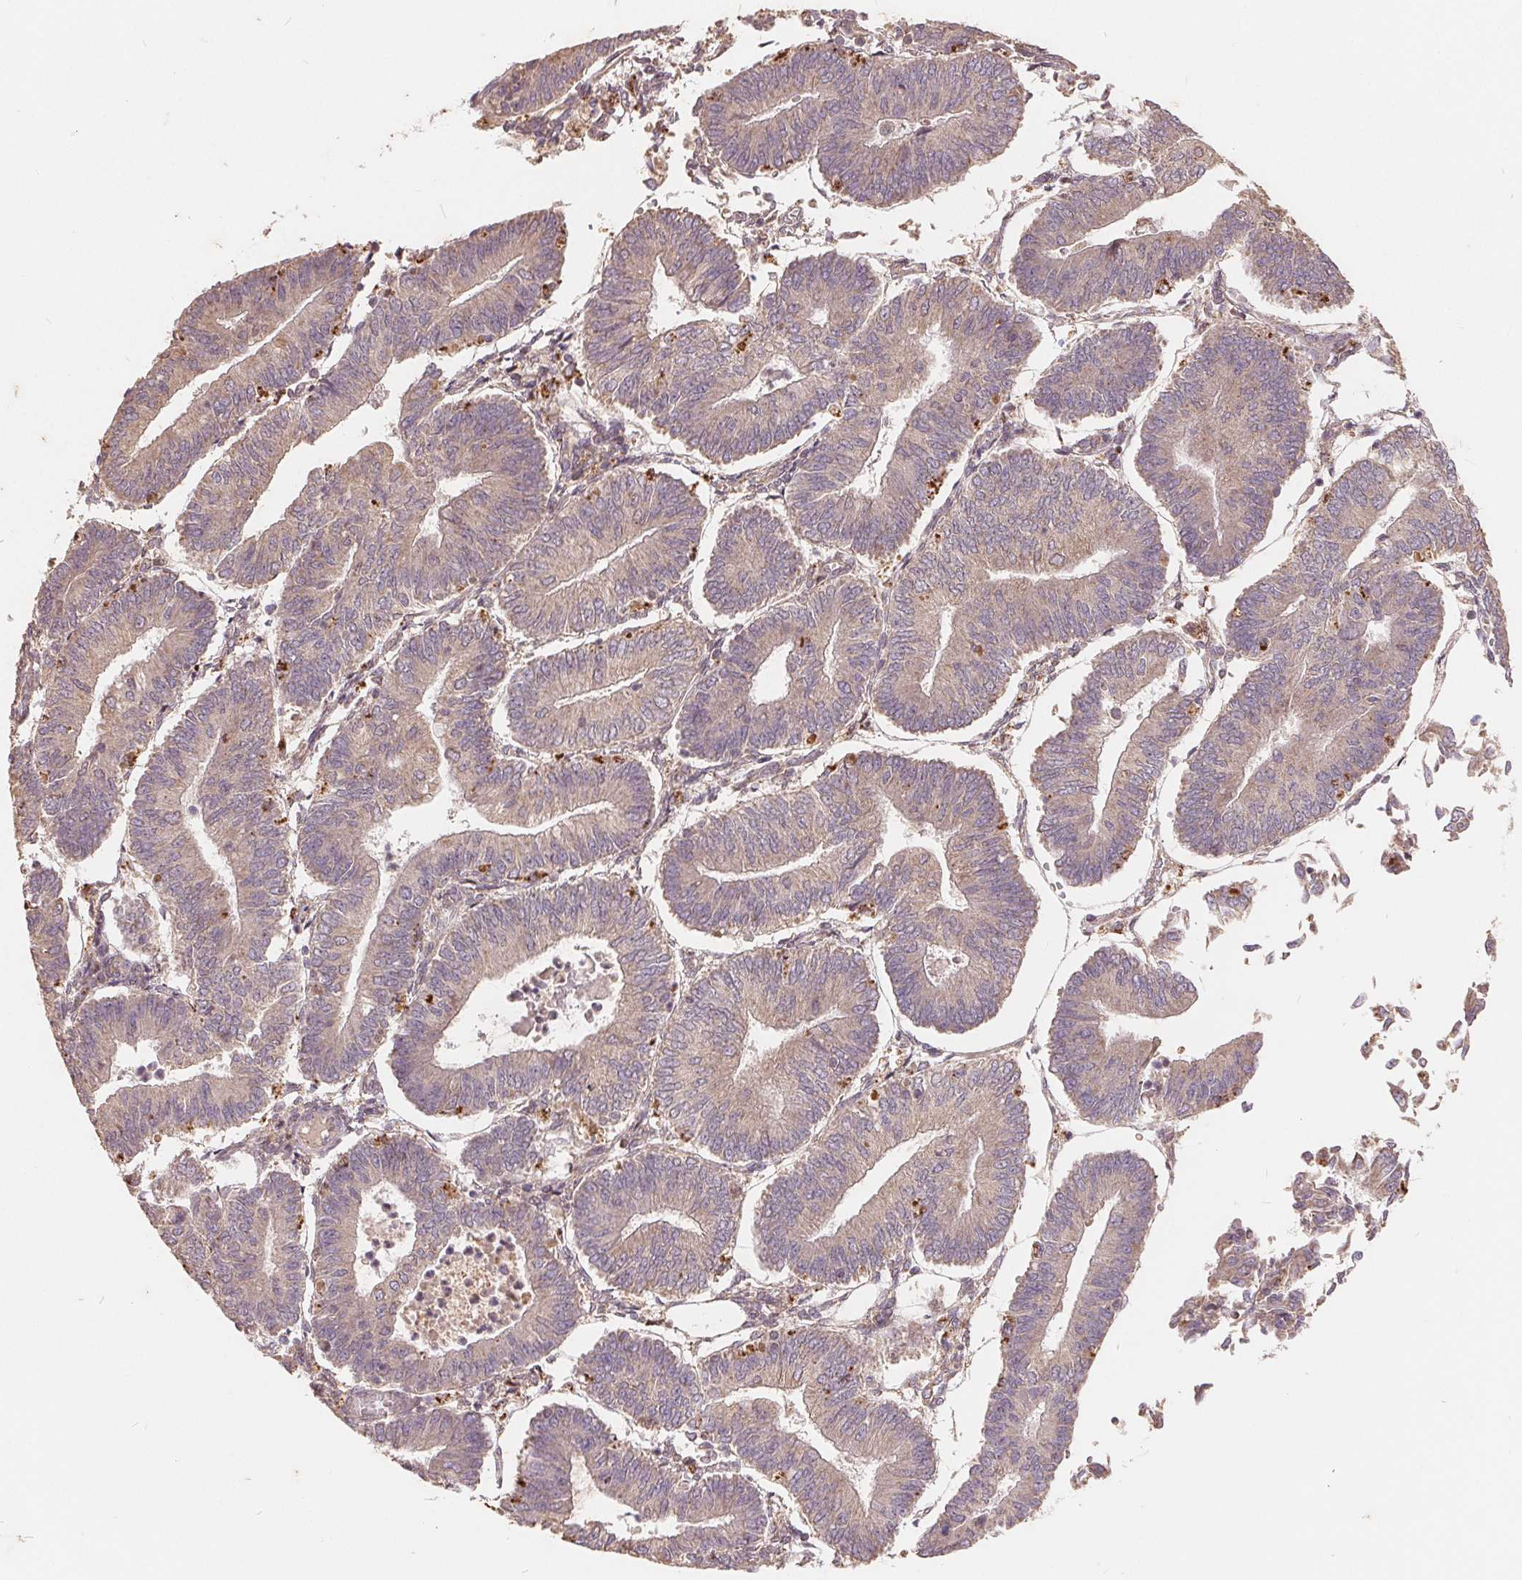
{"staining": {"intensity": "weak", "quantity": "25%-75%", "location": "cytoplasmic/membranous"}, "tissue": "endometrial cancer", "cell_type": "Tumor cells", "image_type": "cancer", "snomed": [{"axis": "morphology", "description": "Adenocarcinoma, NOS"}, {"axis": "topography", "description": "Endometrium"}], "caption": "Weak cytoplasmic/membranous positivity for a protein is appreciated in about 25%-75% of tumor cells of adenocarcinoma (endometrial) using immunohistochemistry (IHC).", "gene": "CDIPT", "patient": {"sex": "female", "age": 65}}